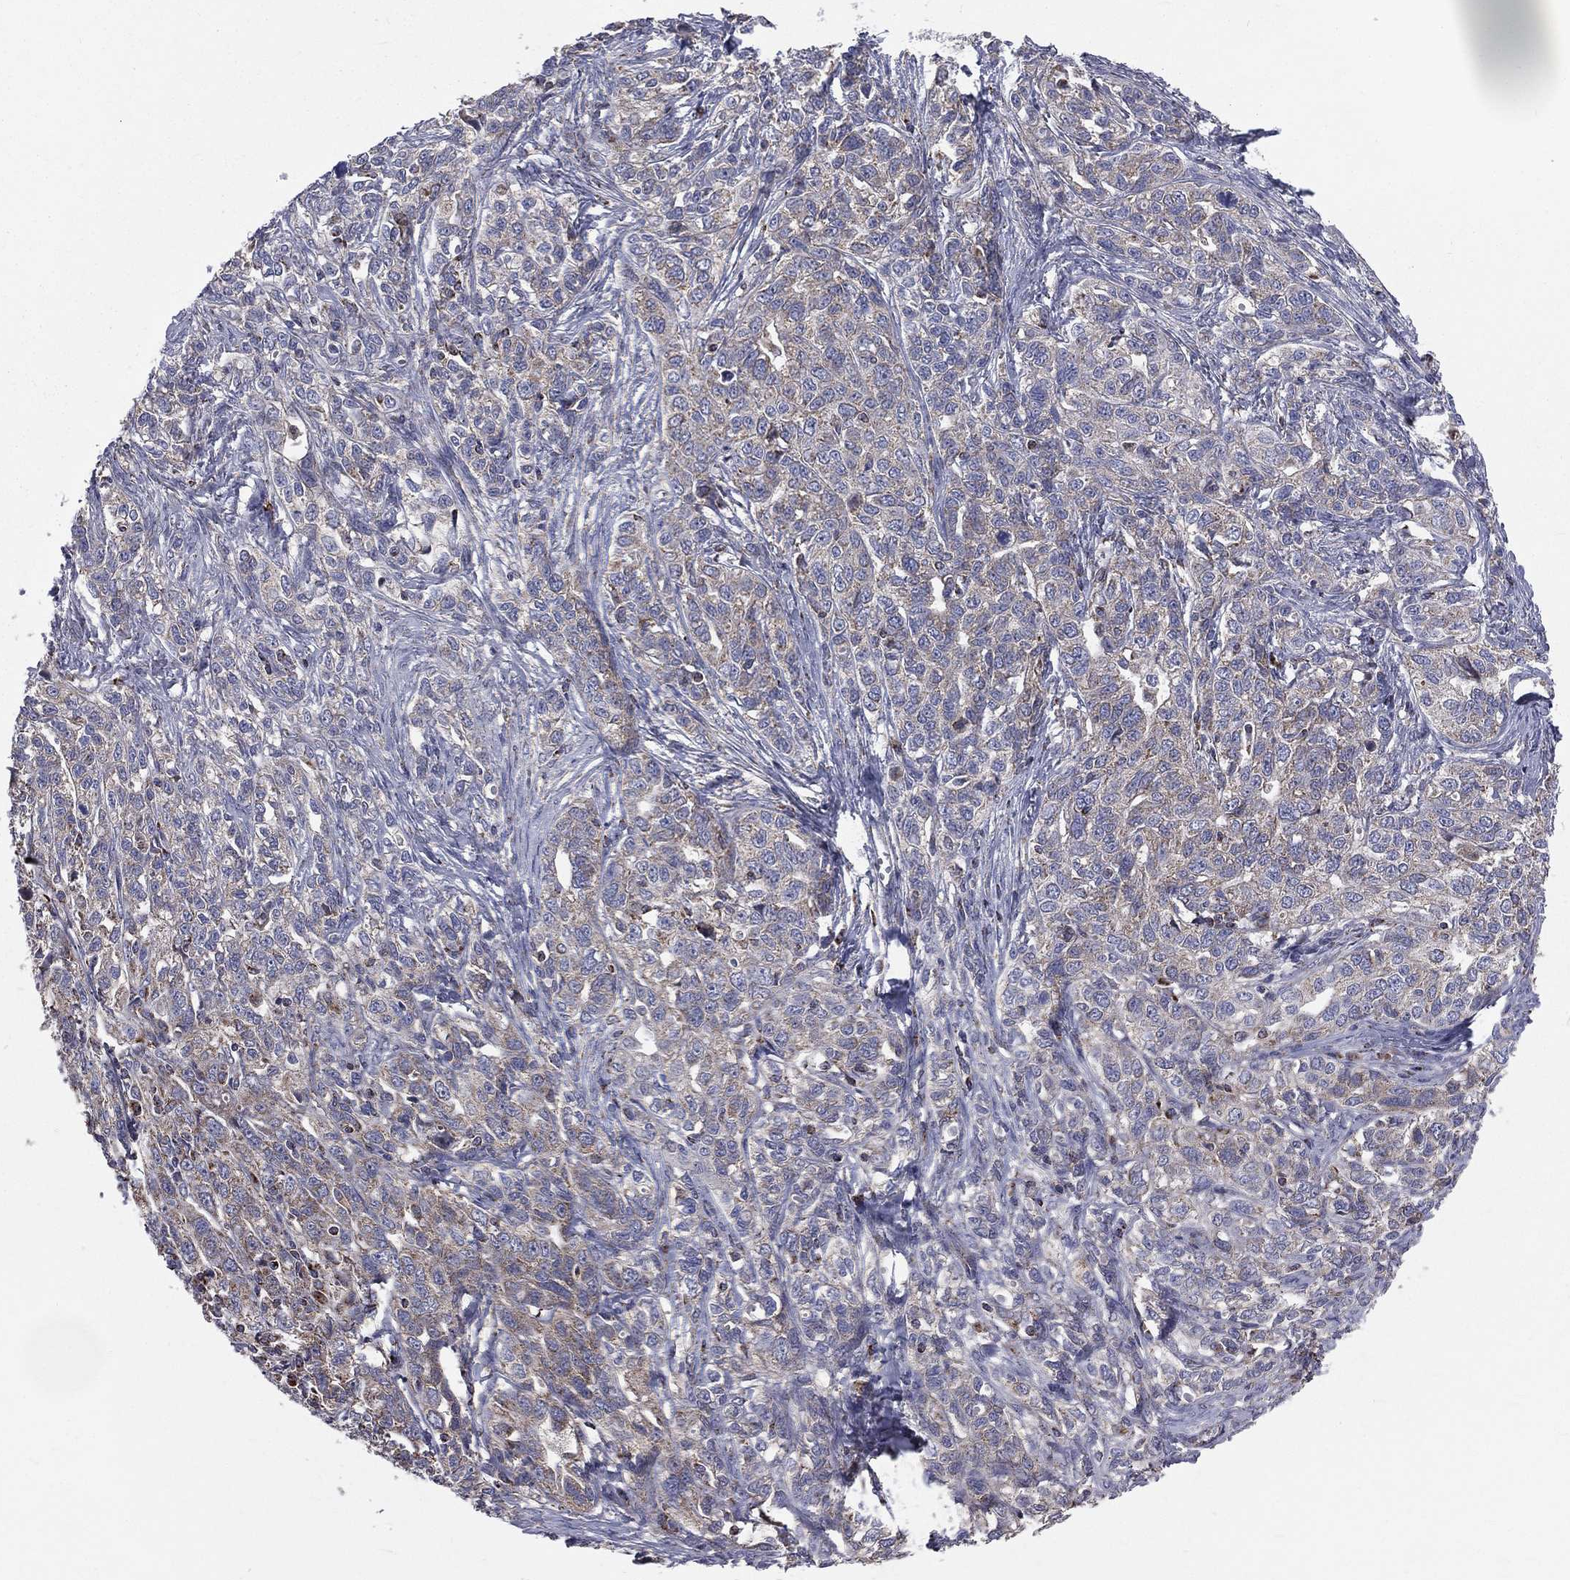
{"staining": {"intensity": "weak", "quantity": "<25%", "location": "cytoplasmic/membranous"}, "tissue": "ovarian cancer", "cell_type": "Tumor cells", "image_type": "cancer", "snomed": [{"axis": "morphology", "description": "Cystadenocarcinoma, serous, NOS"}, {"axis": "topography", "description": "Ovary"}], "caption": "IHC photomicrograph of ovarian cancer stained for a protein (brown), which reveals no staining in tumor cells.", "gene": "GPD1", "patient": {"sex": "female", "age": 71}}